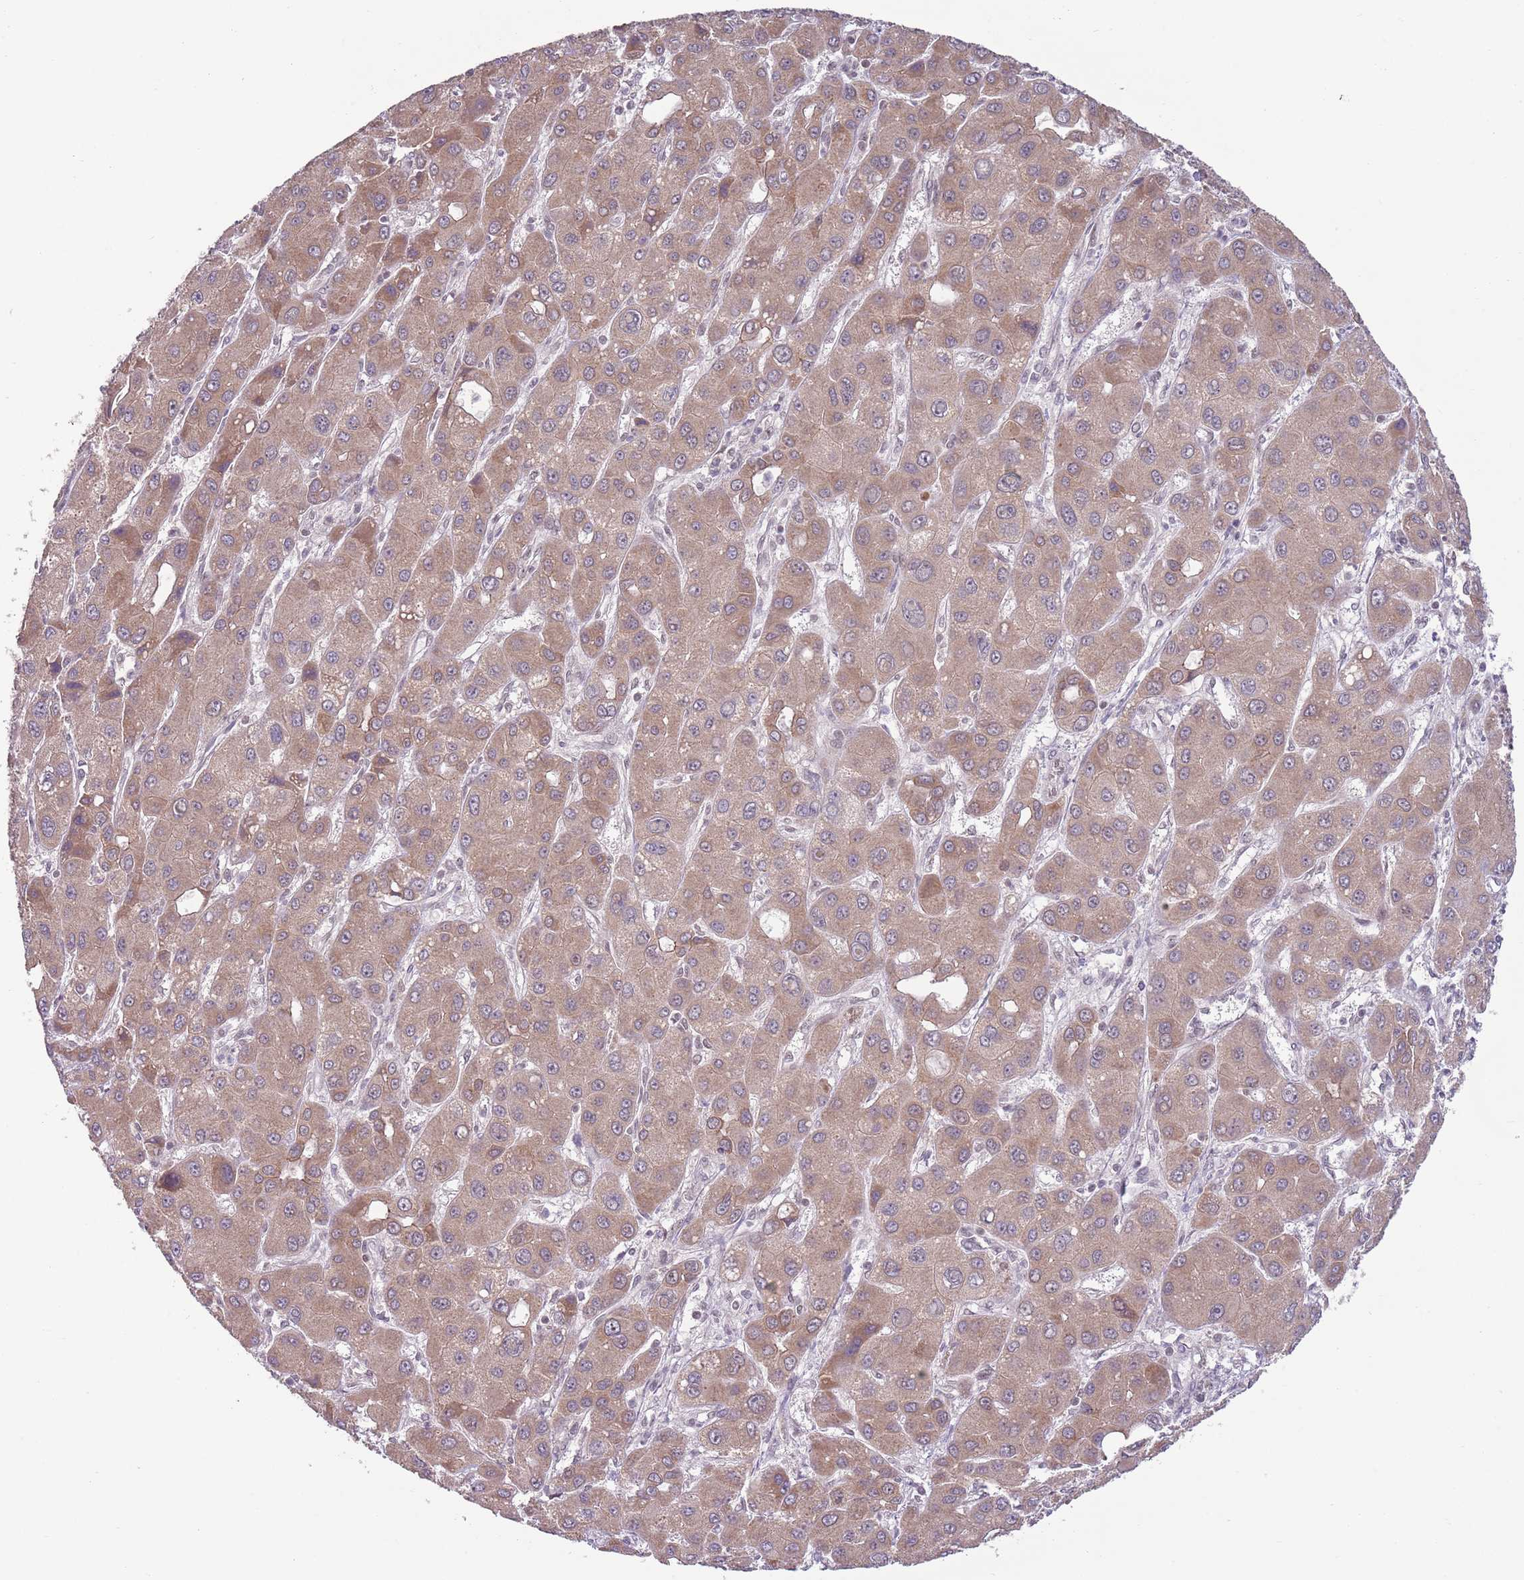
{"staining": {"intensity": "weak", "quantity": ">75%", "location": "cytoplasmic/membranous"}, "tissue": "liver cancer", "cell_type": "Tumor cells", "image_type": "cancer", "snomed": [{"axis": "morphology", "description": "Carcinoma, Hepatocellular, NOS"}, {"axis": "topography", "description": "Liver"}], "caption": "Approximately >75% of tumor cells in liver cancer (hepatocellular carcinoma) reveal weak cytoplasmic/membranous protein staining as visualized by brown immunohistochemical staining.", "gene": "TM2D1", "patient": {"sex": "male", "age": 55}}